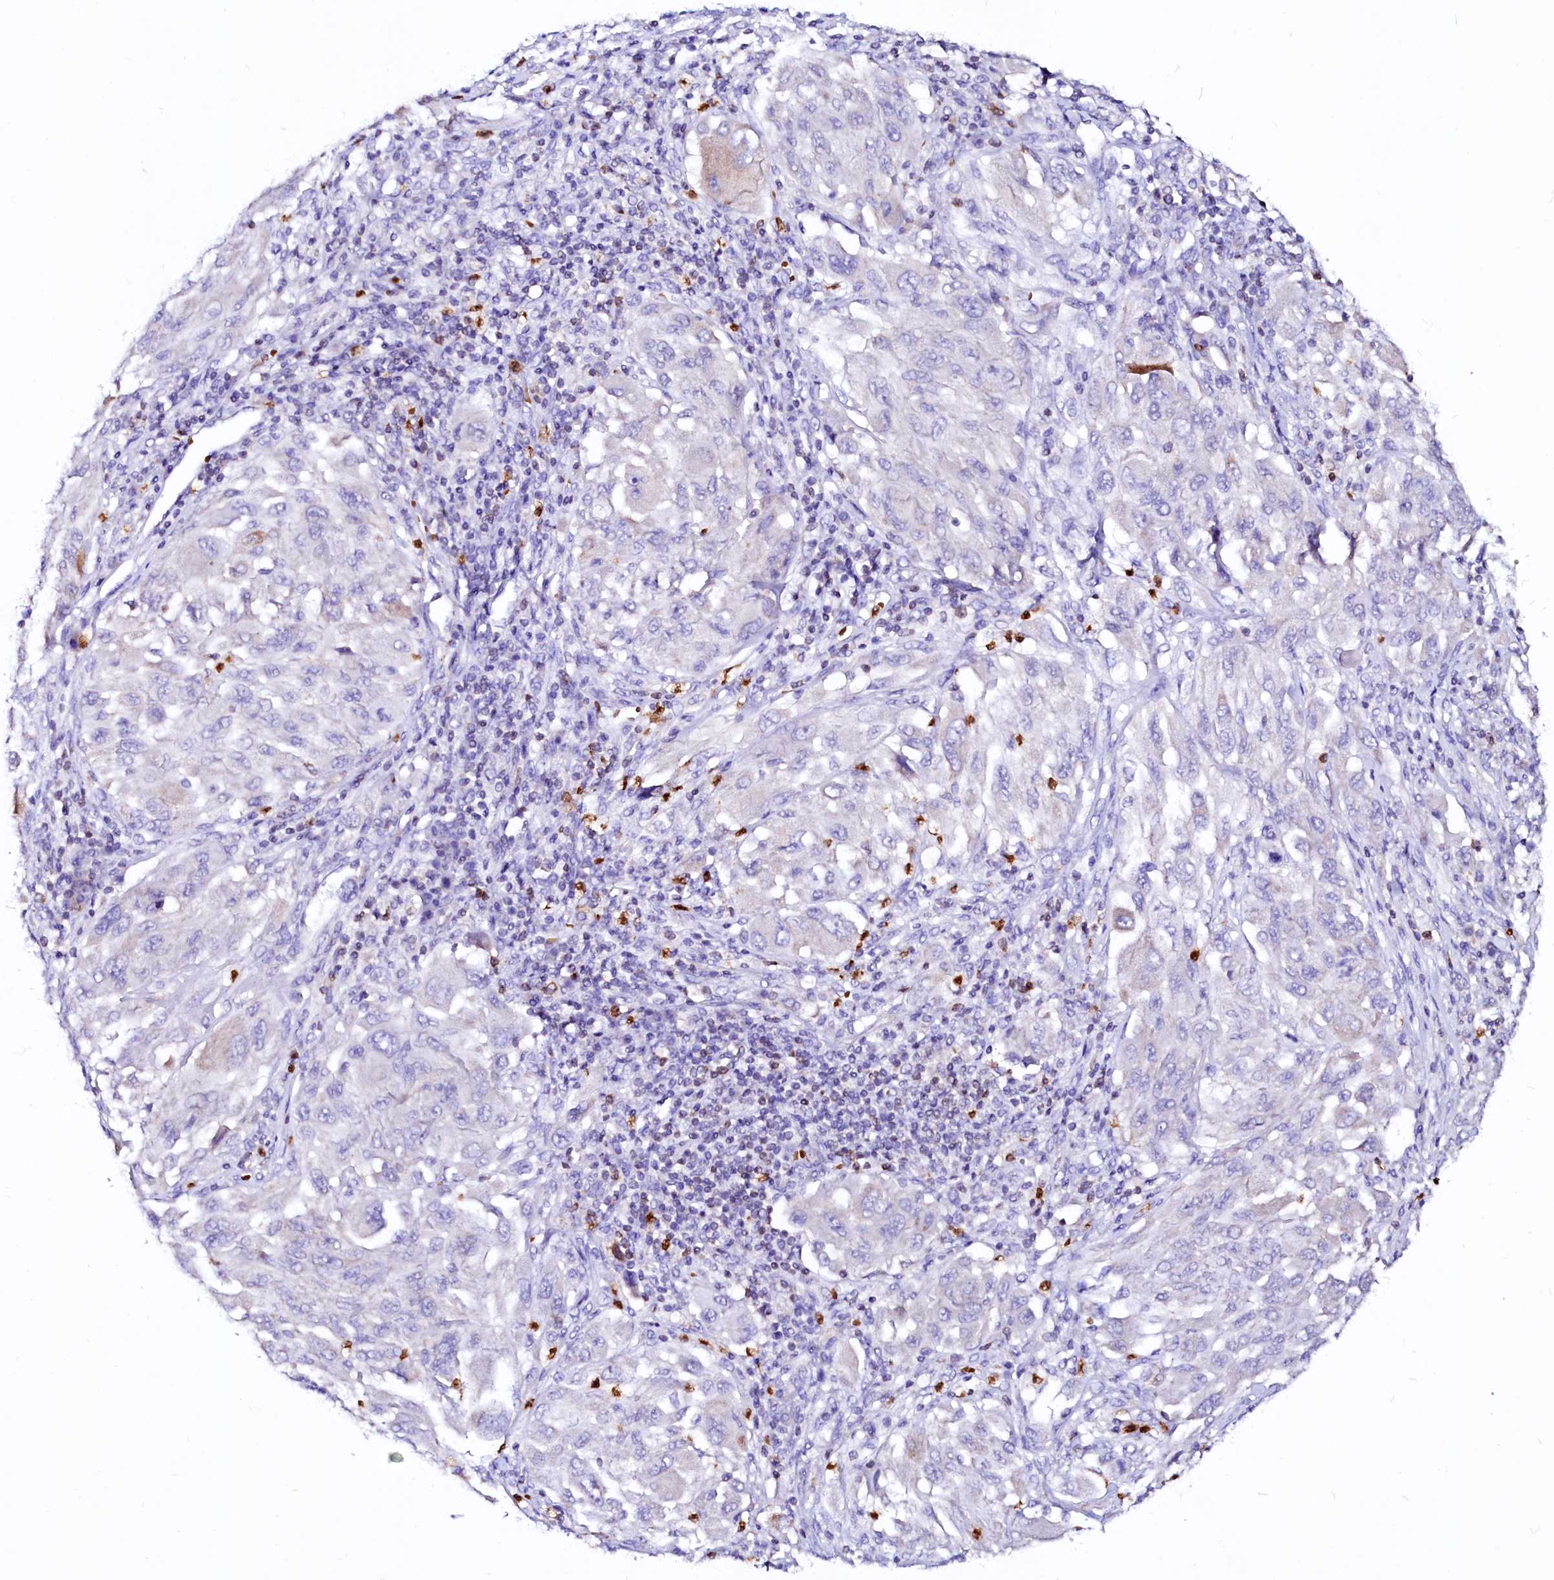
{"staining": {"intensity": "negative", "quantity": "none", "location": "none"}, "tissue": "melanoma", "cell_type": "Tumor cells", "image_type": "cancer", "snomed": [{"axis": "morphology", "description": "Malignant melanoma, NOS"}, {"axis": "topography", "description": "Skin"}], "caption": "An IHC histopathology image of melanoma is shown. There is no staining in tumor cells of melanoma.", "gene": "RAB27A", "patient": {"sex": "female", "age": 91}}